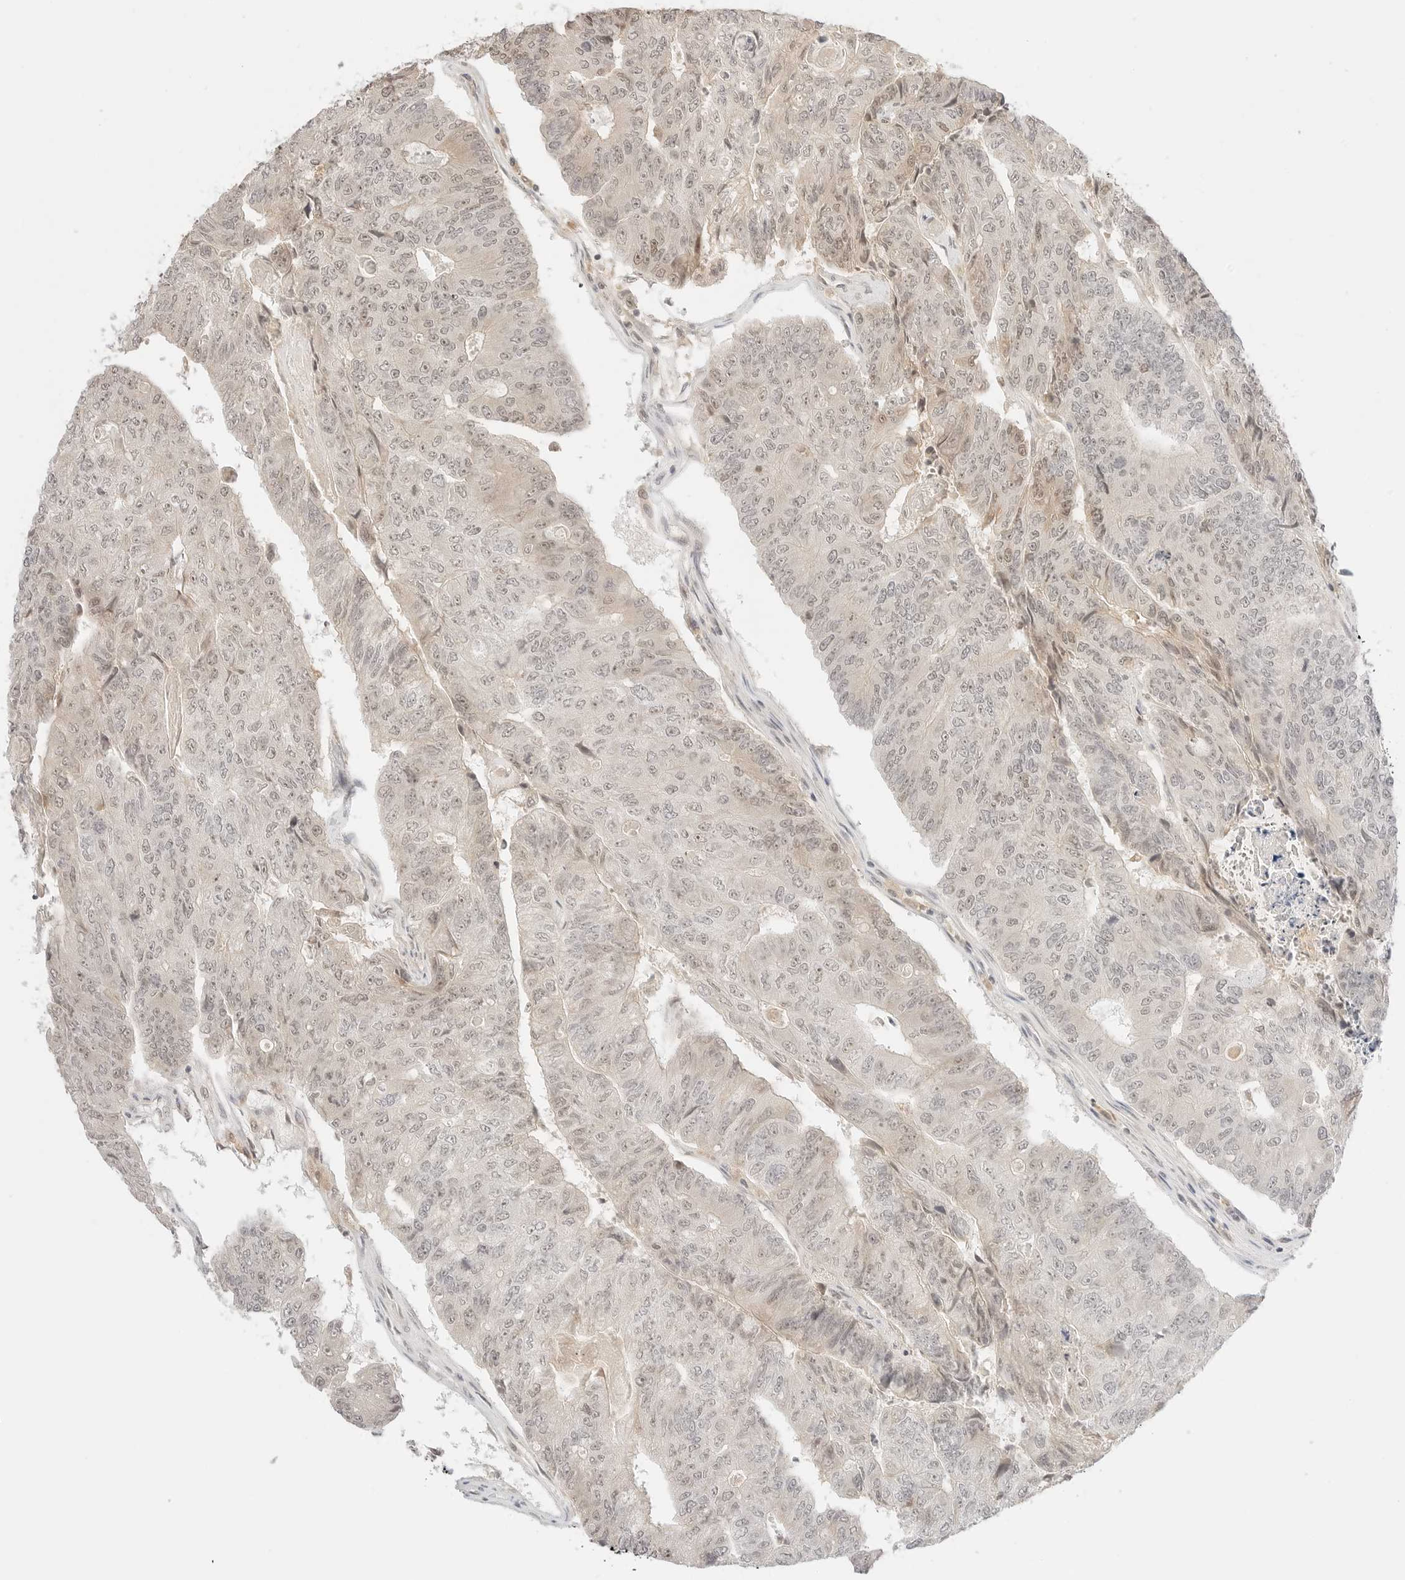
{"staining": {"intensity": "weak", "quantity": "25%-75%", "location": "nuclear"}, "tissue": "colorectal cancer", "cell_type": "Tumor cells", "image_type": "cancer", "snomed": [{"axis": "morphology", "description": "Adenocarcinoma, NOS"}, {"axis": "topography", "description": "Colon"}], "caption": "Protein staining of adenocarcinoma (colorectal) tissue displays weak nuclear expression in approximately 25%-75% of tumor cells.", "gene": "RPS6KL1", "patient": {"sex": "female", "age": 67}}